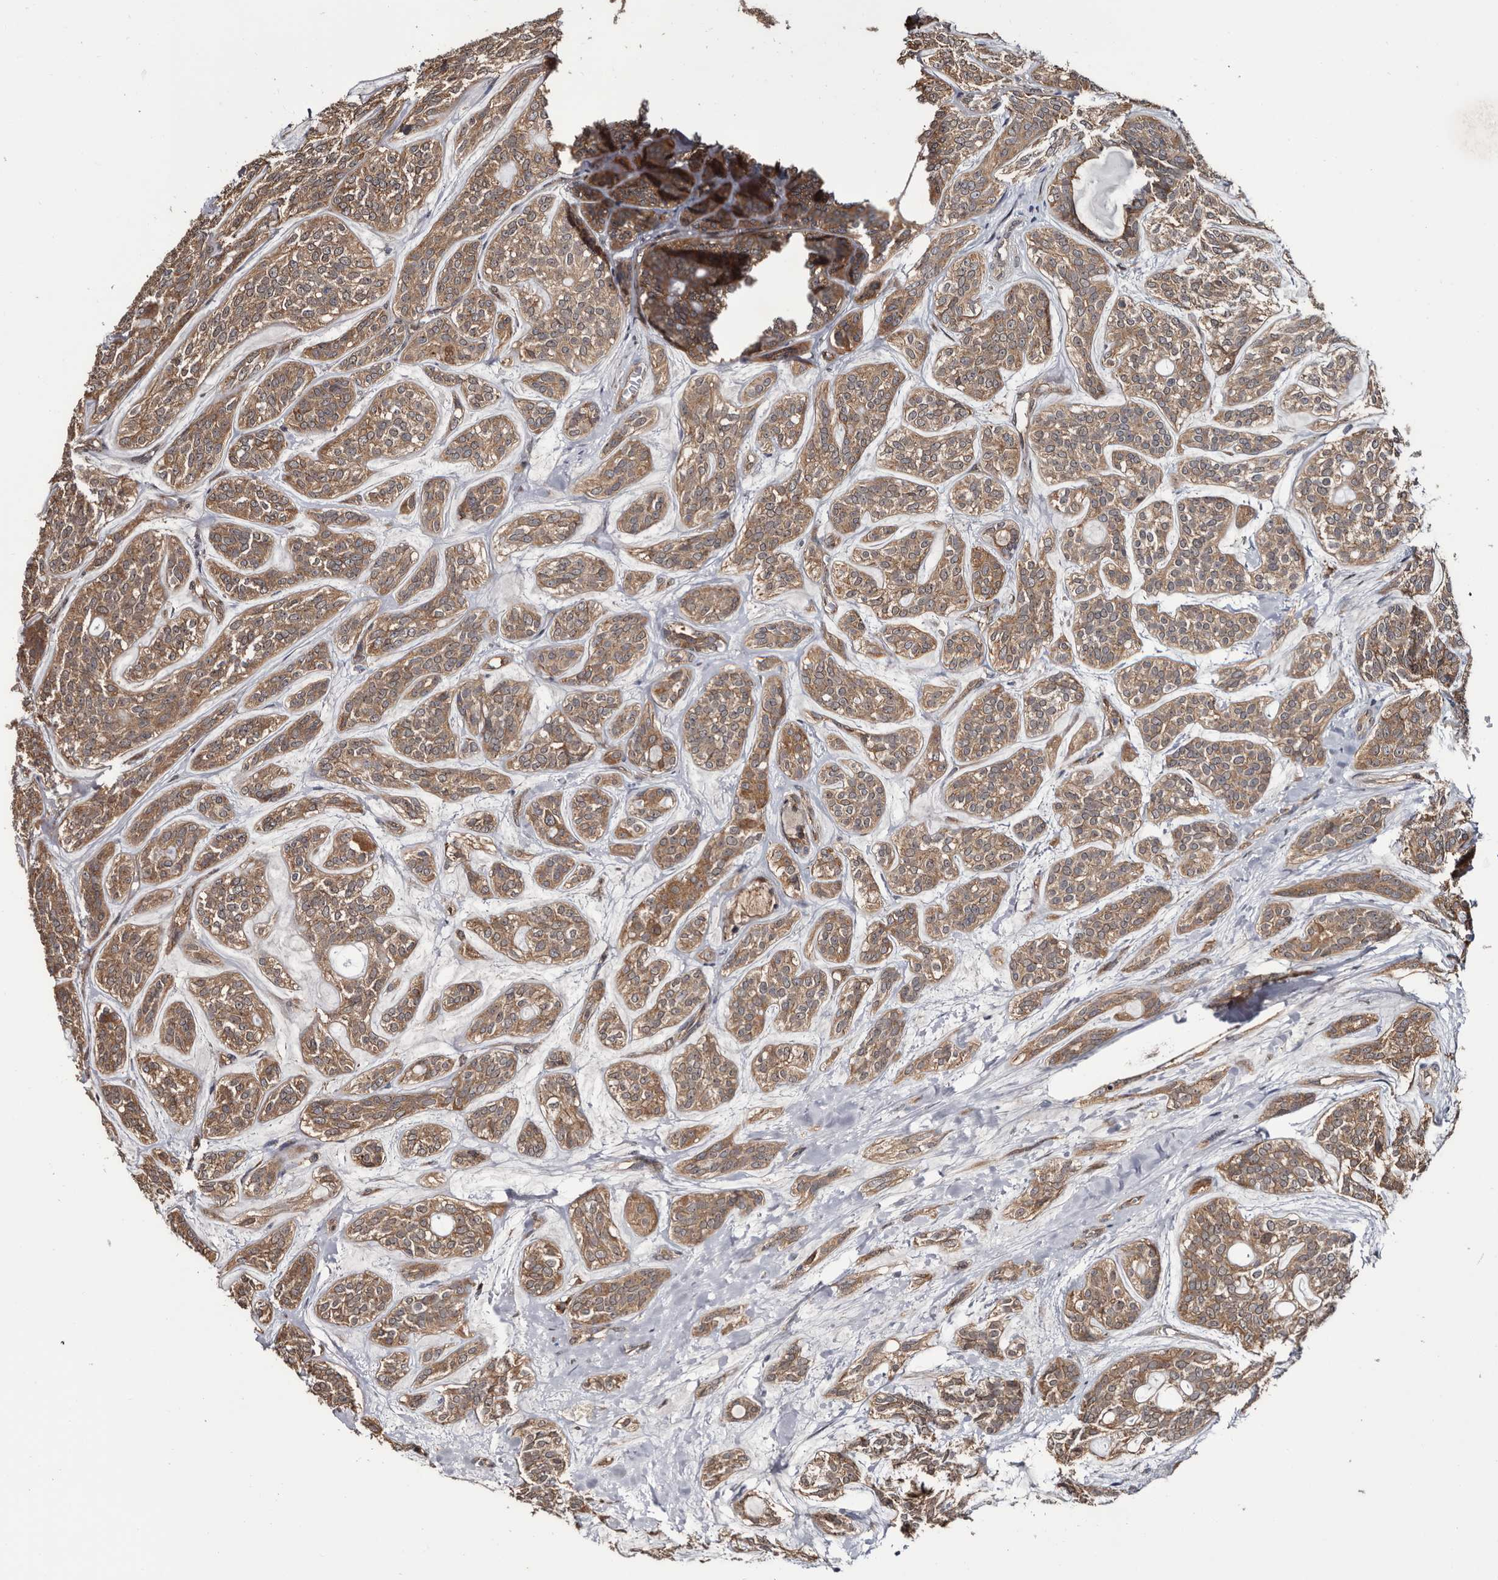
{"staining": {"intensity": "moderate", "quantity": ">75%", "location": "cytoplasmic/membranous"}, "tissue": "head and neck cancer", "cell_type": "Tumor cells", "image_type": "cancer", "snomed": [{"axis": "morphology", "description": "Adenocarcinoma, NOS"}, {"axis": "topography", "description": "Head-Neck"}], "caption": "Approximately >75% of tumor cells in human adenocarcinoma (head and neck) demonstrate moderate cytoplasmic/membranous protein positivity as visualized by brown immunohistochemical staining.", "gene": "TTI2", "patient": {"sex": "male", "age": 66}}